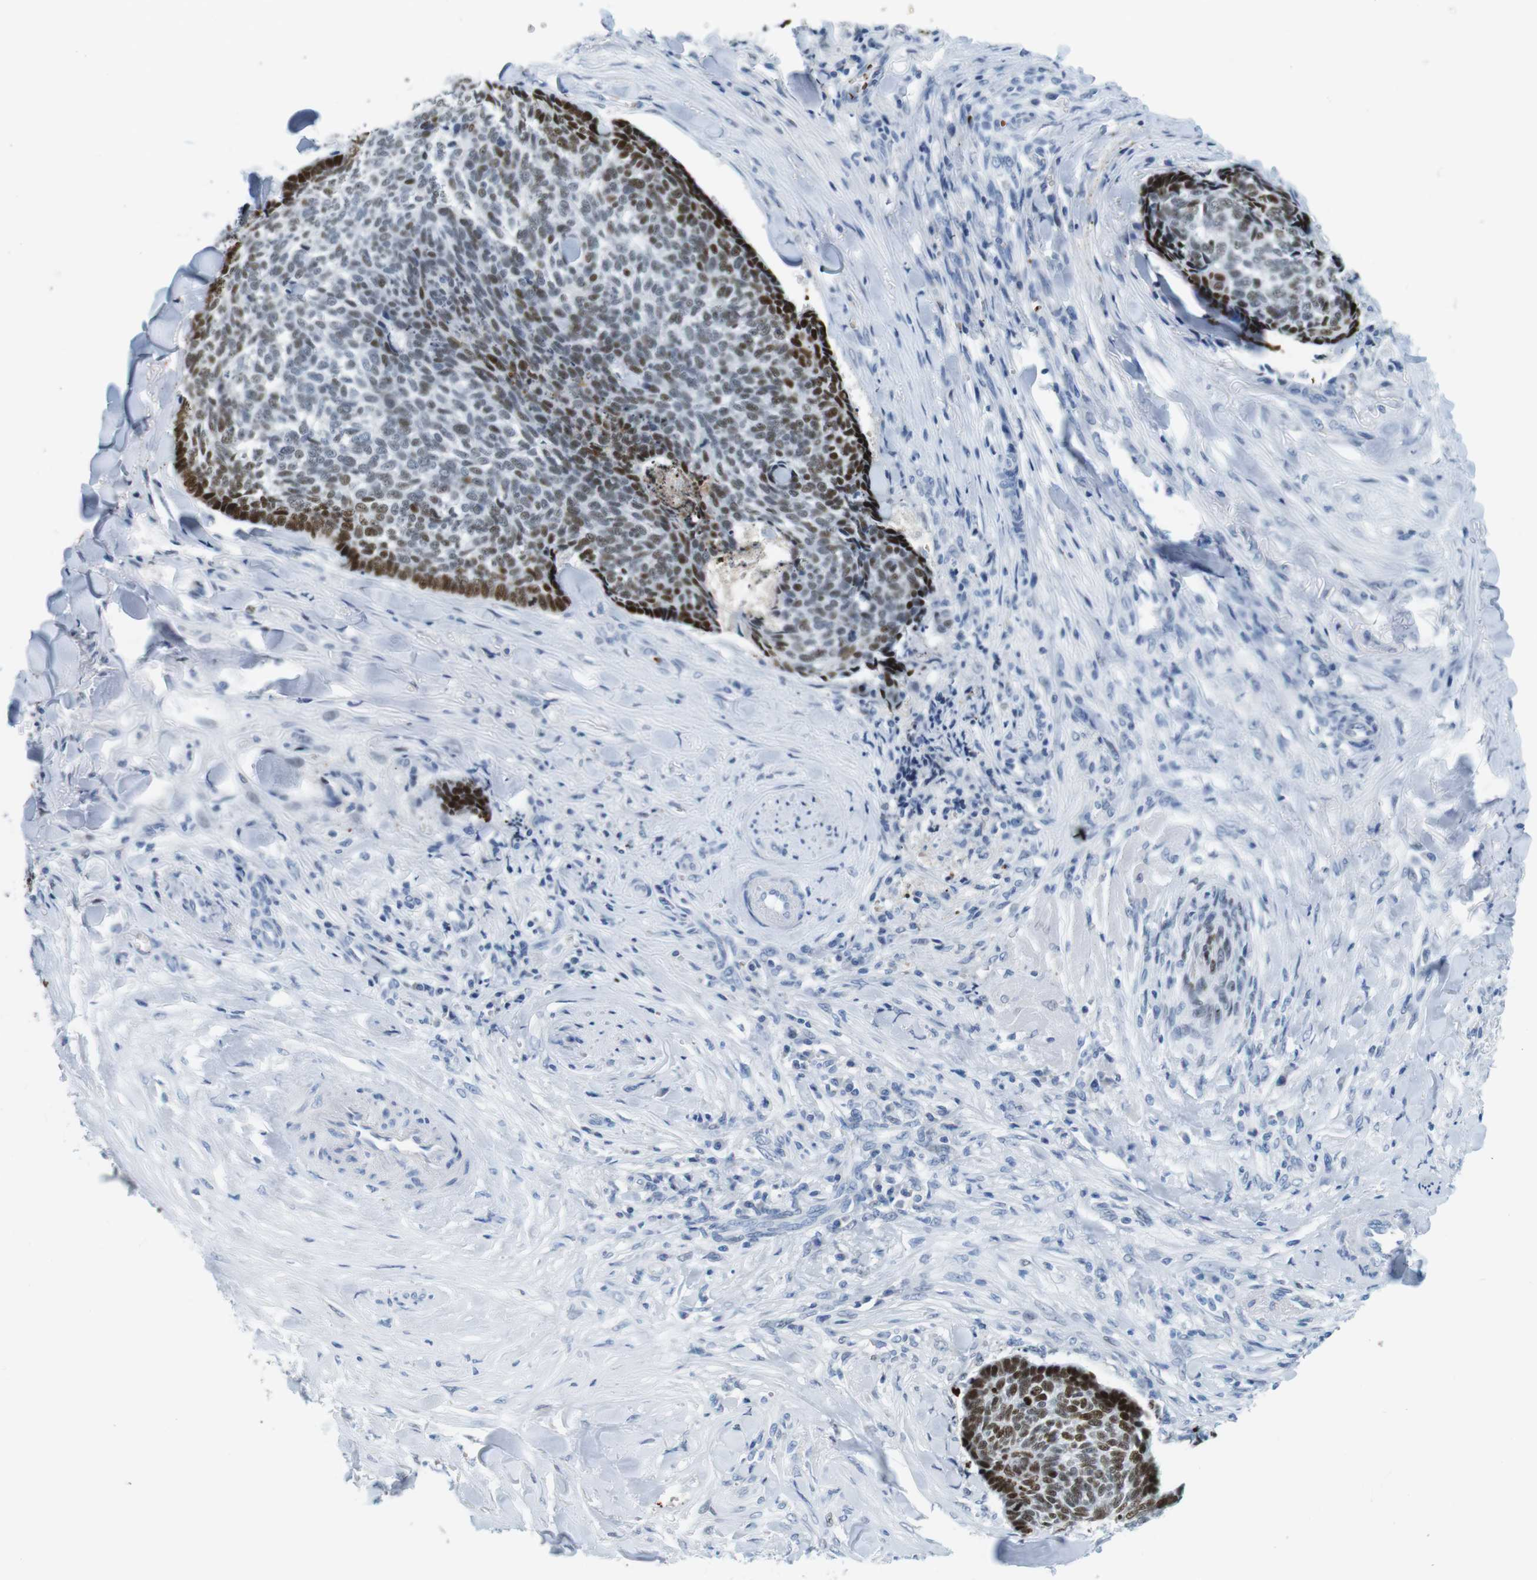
{"staining": {"intensity": "strong", "quantity": "<25%", "location": "nuclear"}, "tissue": "skin cancer", "cell_type": "Tumor cells", "image_type": "cancer", "snomed": [{"axis": "morphology", "description": "Basal cell carcinoma"}, {"axis": "topography", "description": "Skin"}], "caption": "Human skin cancer (basal cell carcinoma) stained for a protein (brown) demonstrates strong nuclear positive positivity in about <25% of tumor cells.", "gene": "TFAP2C", "patient": {"sex": "male", "age": 84}}